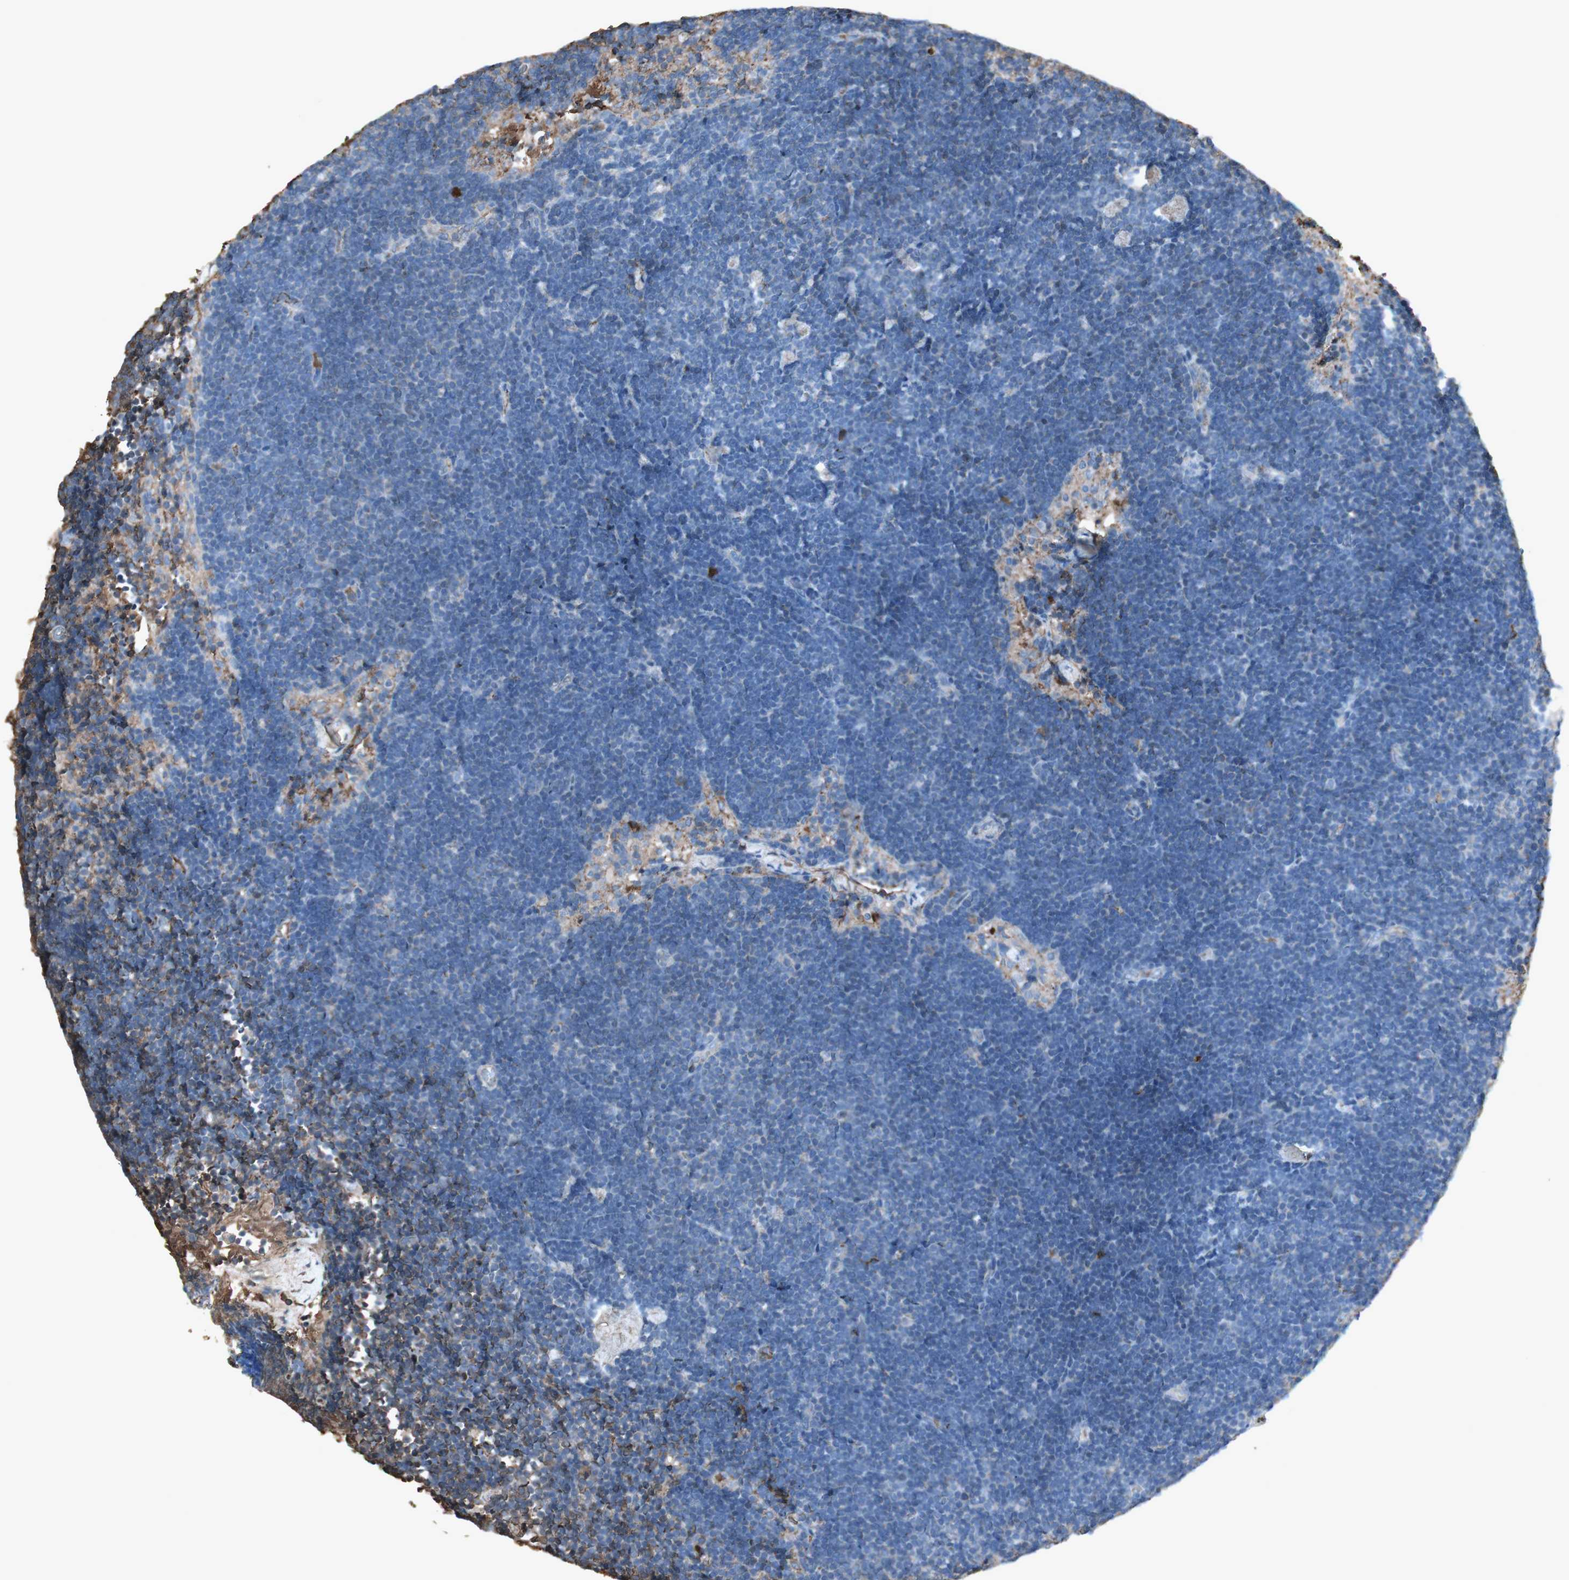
{"staining": {"intensity": "negative", "quantity": "none", "location": "none"}, "tissue": "lymph node", "cell_type": "Non-germinal center cells", "image_type": "normal", "snomed": [{"axis": "morphology", "description": "Normal tissue, NOS"}, {"axis": "topography", "description": "Lymph node"}], "caption": "Immunohistochemistry of unremarkable lymph node reveals no expression in non-germinal center cells. Brightfield microscopy of immunohistochemistry stained with DAB (brown) and hematoxylin (blue), captured at high magnification.", "gene": "MMP14", "patient": {"sex": "male", "age": 63}}